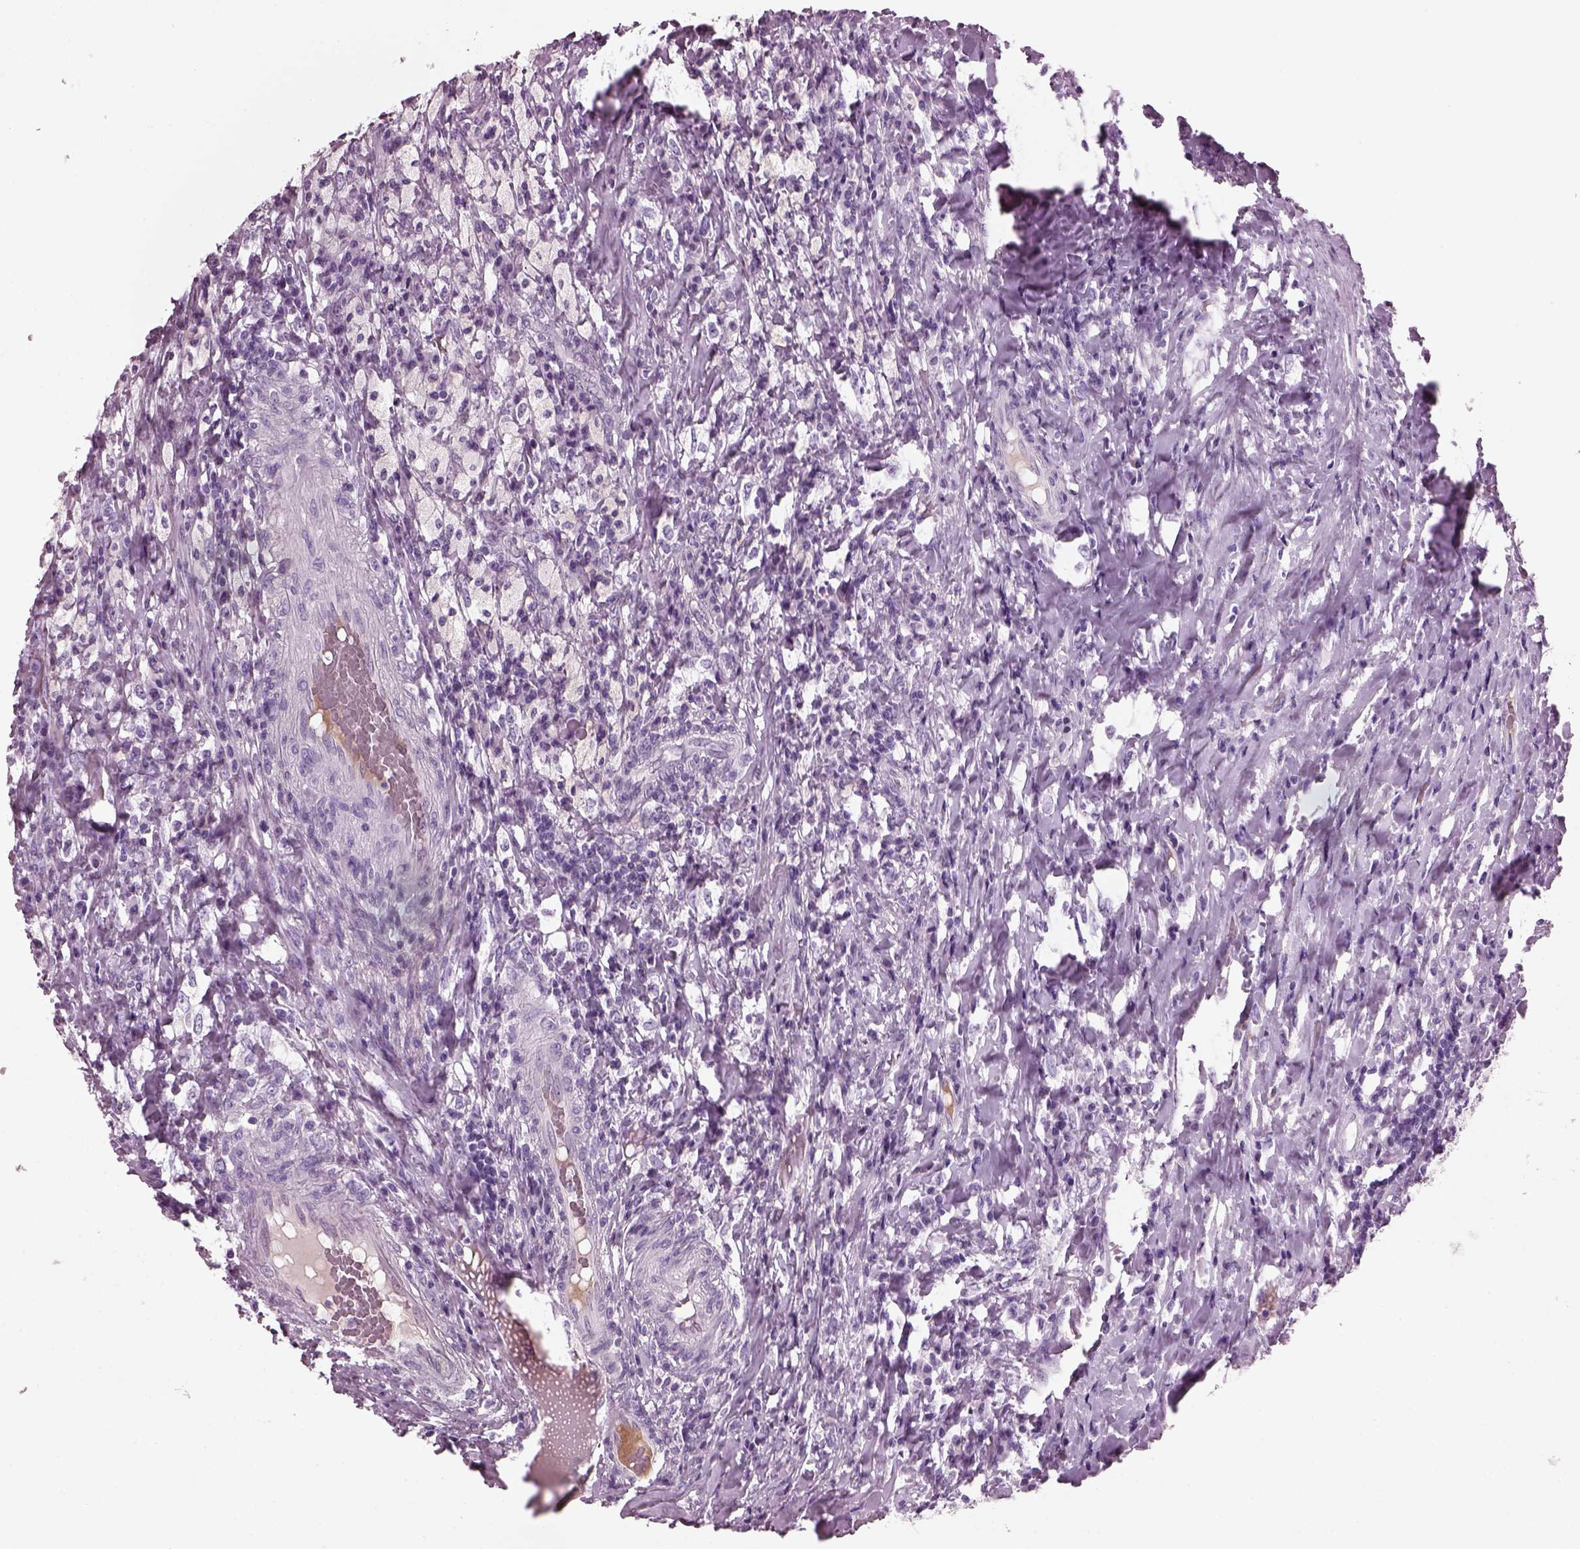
{"staining": {"intensity": "negative", "quantity": "none", "location": "none"}, "tissue": "testis cancer", "cell_type": "Tumor cells", "image_type": "cancer", "snomed": [{"axis": "morphology", "description": "Necrosis, NOS"}, {"axis": "morphology", "description": "Carcinoma, Embryonal, NOS"}, {"axis": "topography", "description": "Testis"}], "caption": "IHC photomicrograph of human testis embryonal carcinoma stained for a protein (brown), which demonstrates no staining in tumor cells.", "gene": "KRTAP3-2", "patient": {"sex": "male", "age": 19}}